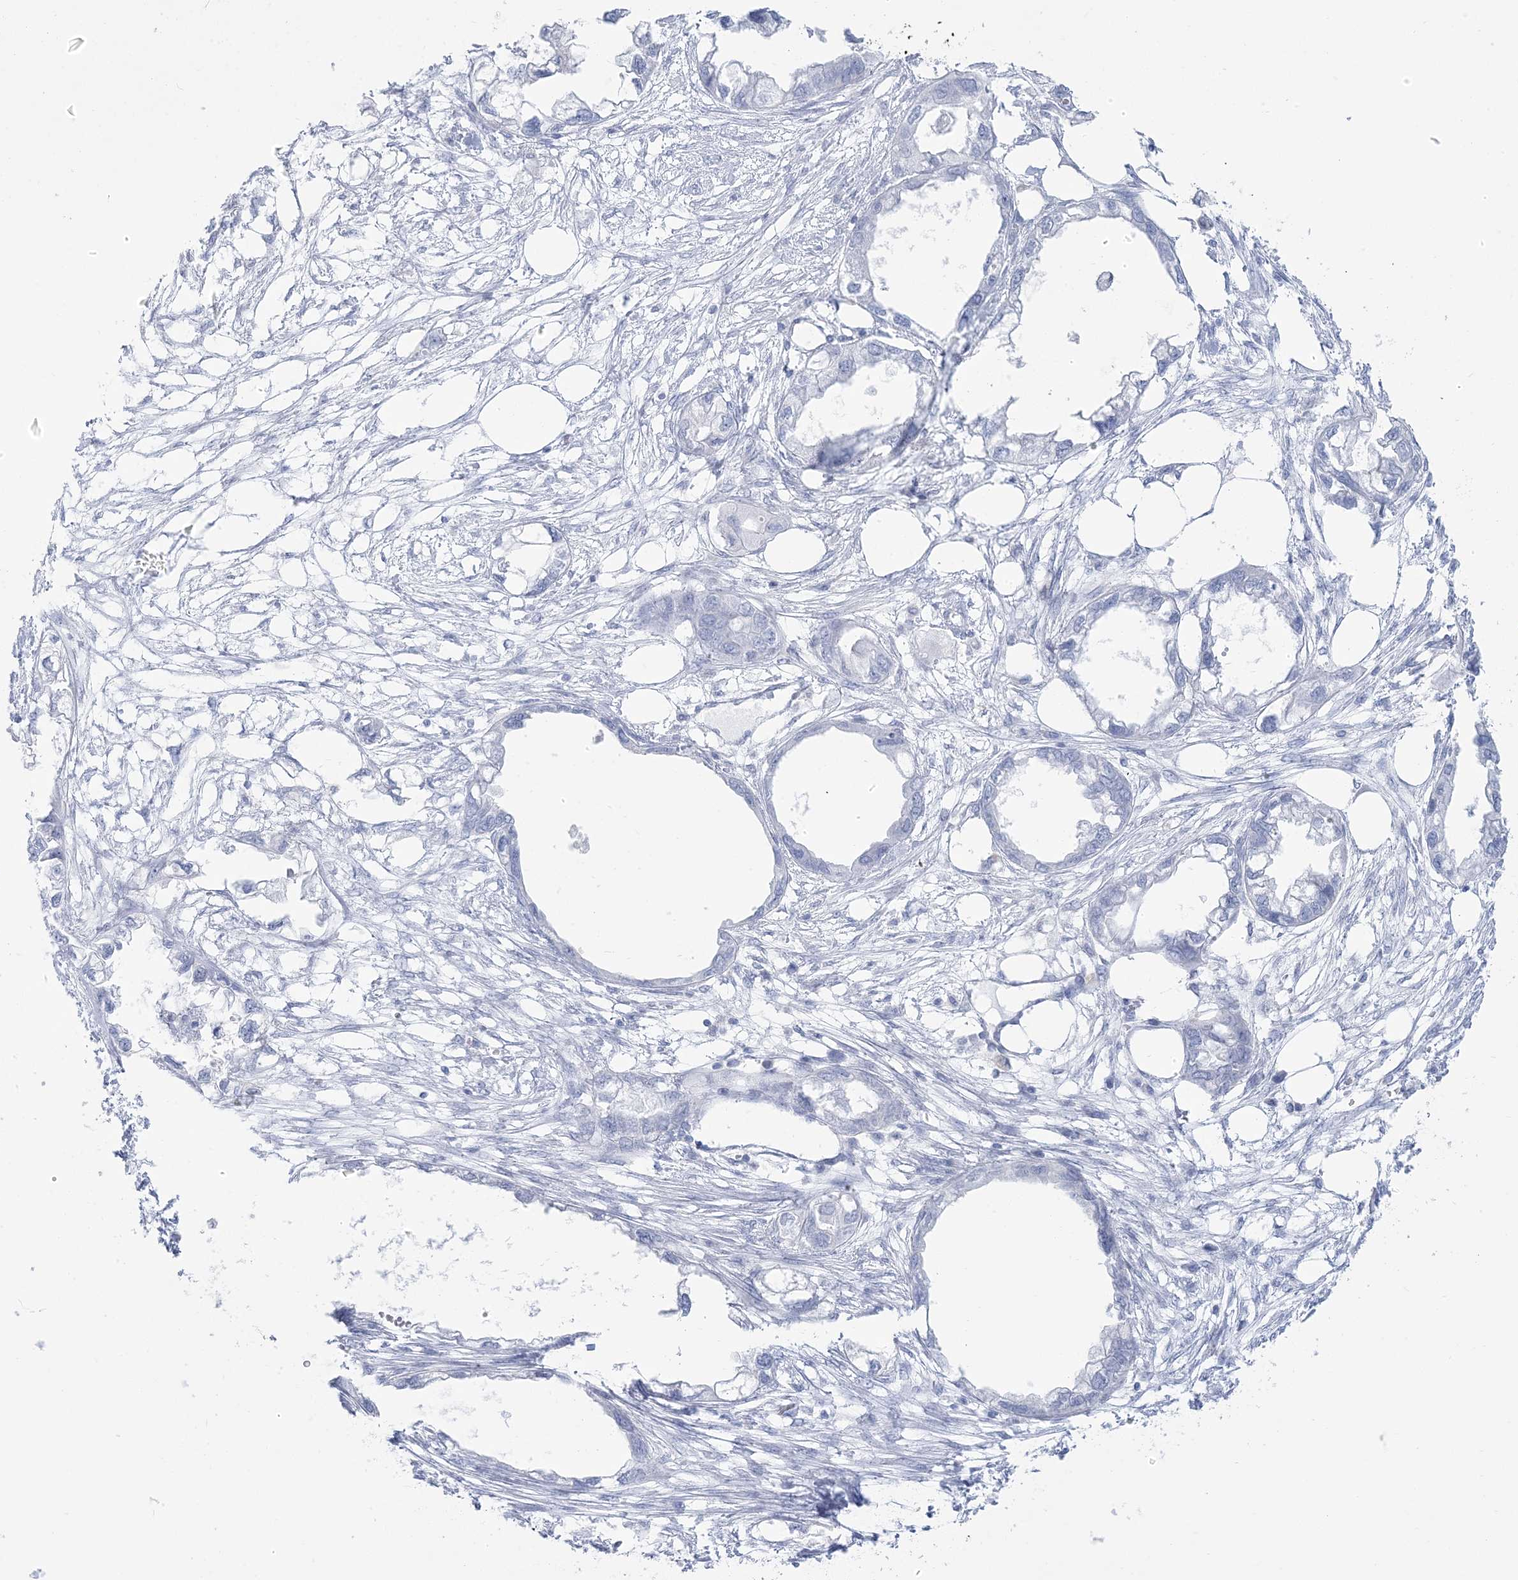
{"staining": {"intensity": "negative", "quantity": "none", "location": "none"}, "tissue": "endometrial cancer", "cell_type": "Tumor cells", "image_type": "cancer", "snomed": [{"axis": "morphology", "description": "Adenocarcinoma, NOS"}, {"axis": "morphology", "description": "Adenocarcinoma, metastatic, NOS"}, {"axis": "topography", "description": "Adipose tissue"}, {"axis": "topography", "description": "Endometrium"}], "caption": "Tumor cells show no significant expression in endometrial cancer.", "gene": "ZNF843", "patient": {"sex": "female", "age": 67}}